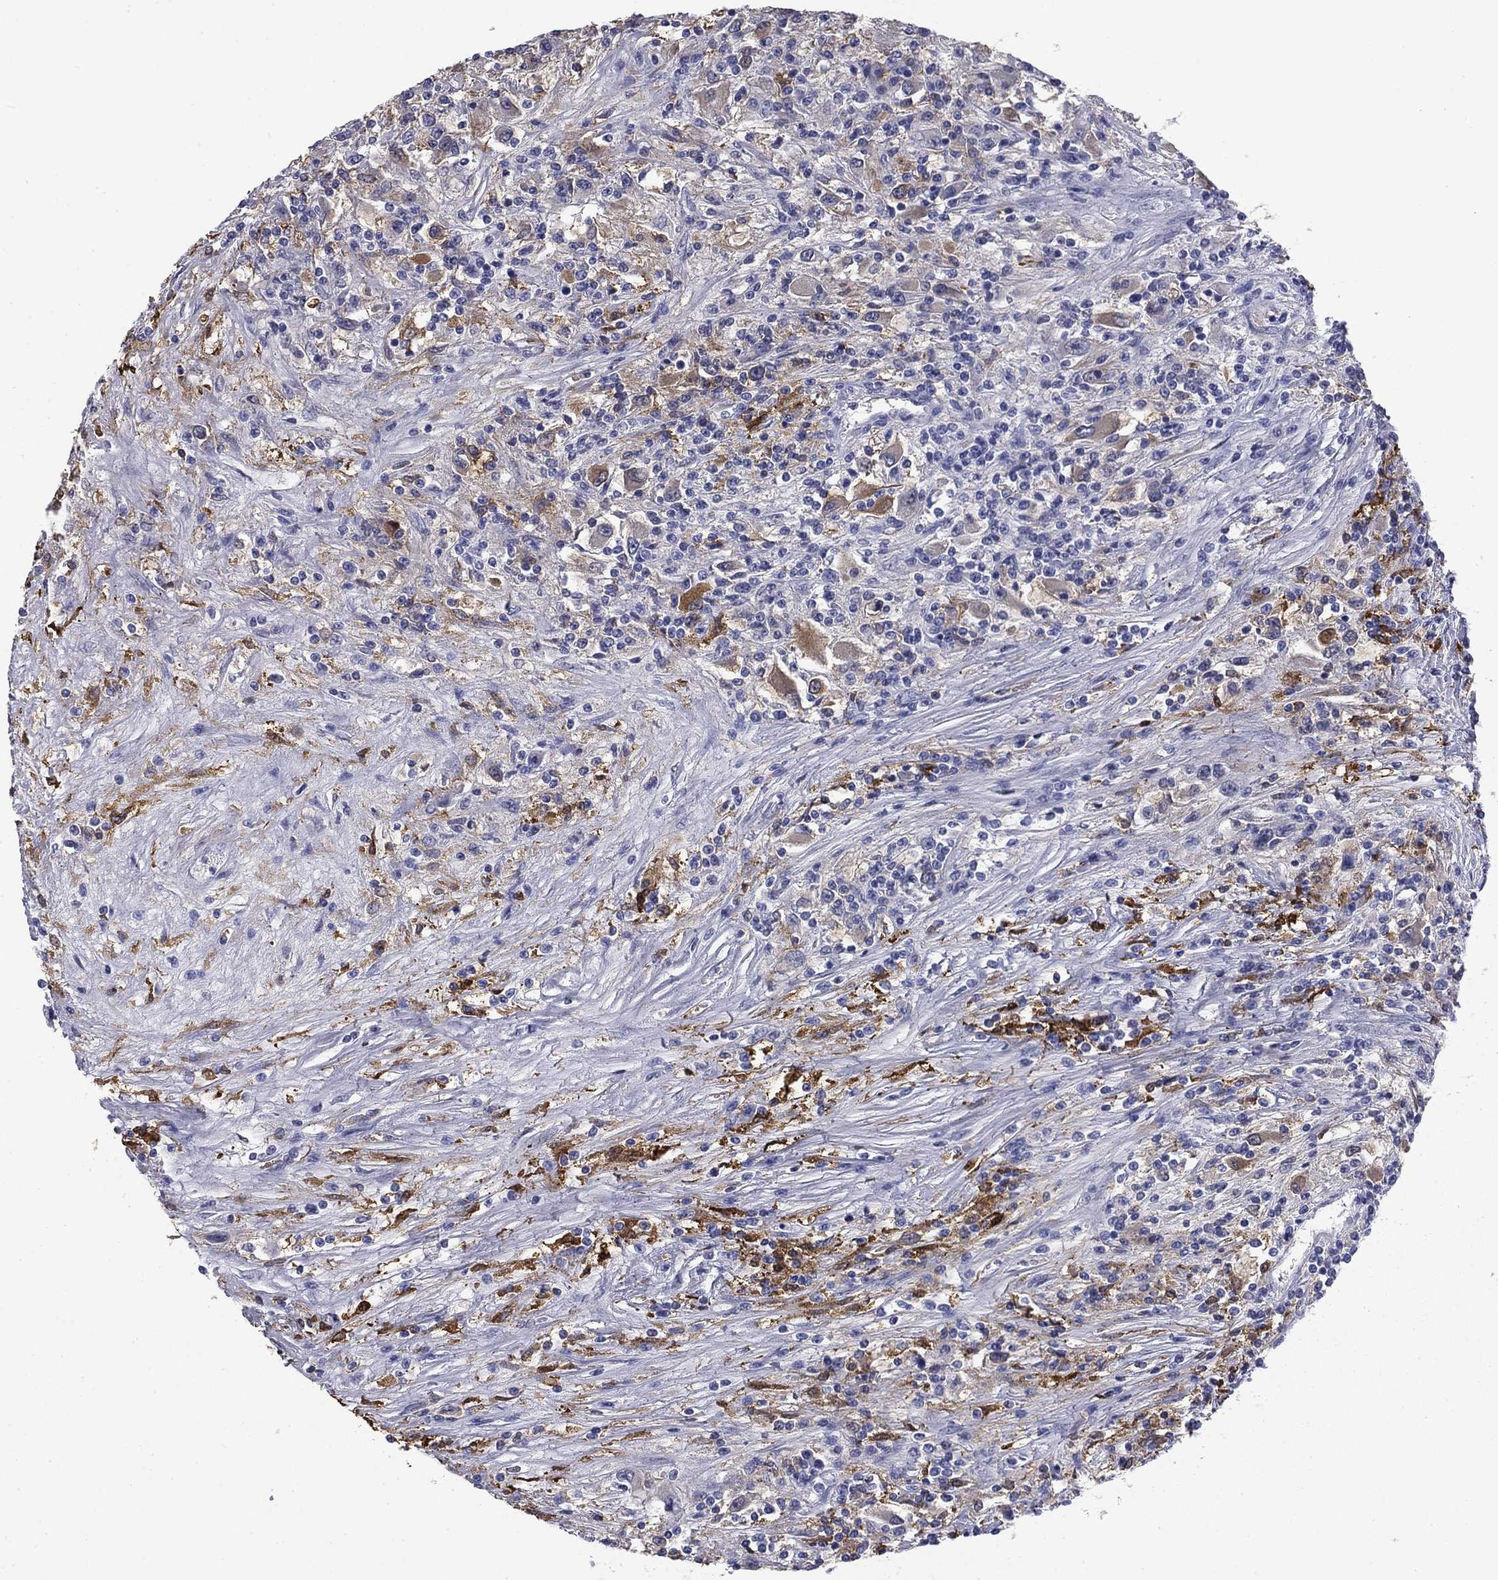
{"staining": {"intensity": "negative", "quantity": "none", "location": "none"}, "tissue": "renal cancer", "cell_type": "Tumor cells", "image_type": "cancer", "snomed": [{"axis": "morphology", "description": "Adenocarcinoma, NOS"}, {"axis": "topography", "description": "Kidney"}], "caption": "This is an immunohistochemistry image of adenocarcinoma (renal). There is no expression in tumor cells.", "gene": "BCL2L14", "patient": {"sex": "female", "age": 67}}